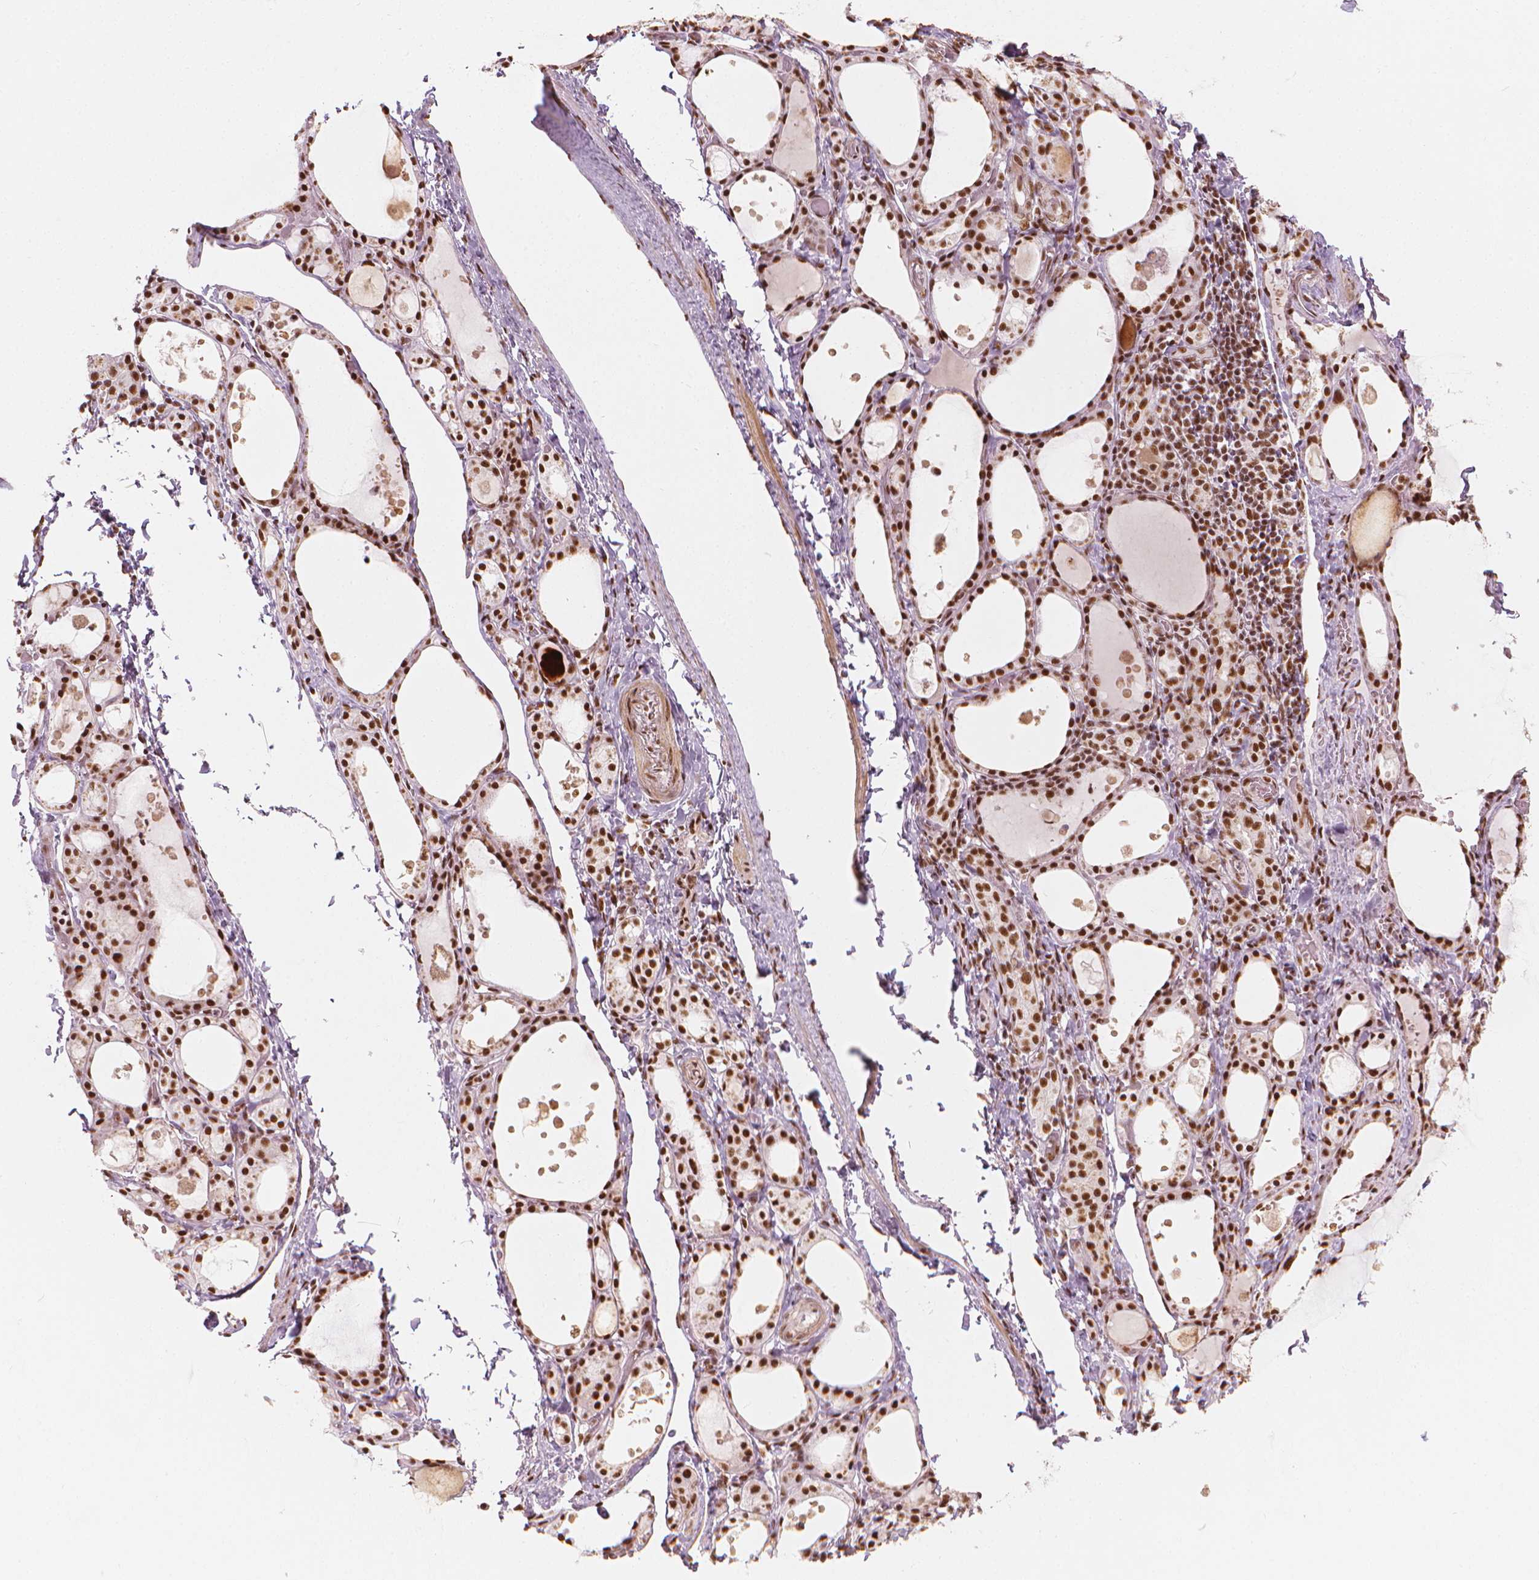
{"staining": {"intensity": "strong", "quantity": ">75%", "location": "nuclear"}, "tissue": "thyroid gland", "cell_type": "Glandular cells", "image_type": "normal", "snomed": [{"axis": "morphology", "description": "Normal tissue, NOS"}, {"axis": "topography", "description": "Thyroid gland"}], "caption": "This photomicrograph exhibits normal thyroid gland stained with immunohistochemistry (IHC) to label a protein in brown. The nuclear of glandular cells show strong positivity for the protein. Nuclei are counter-stained blue.", "gene": "ELF2", "patient": {"sex": "male", "age": 68}}